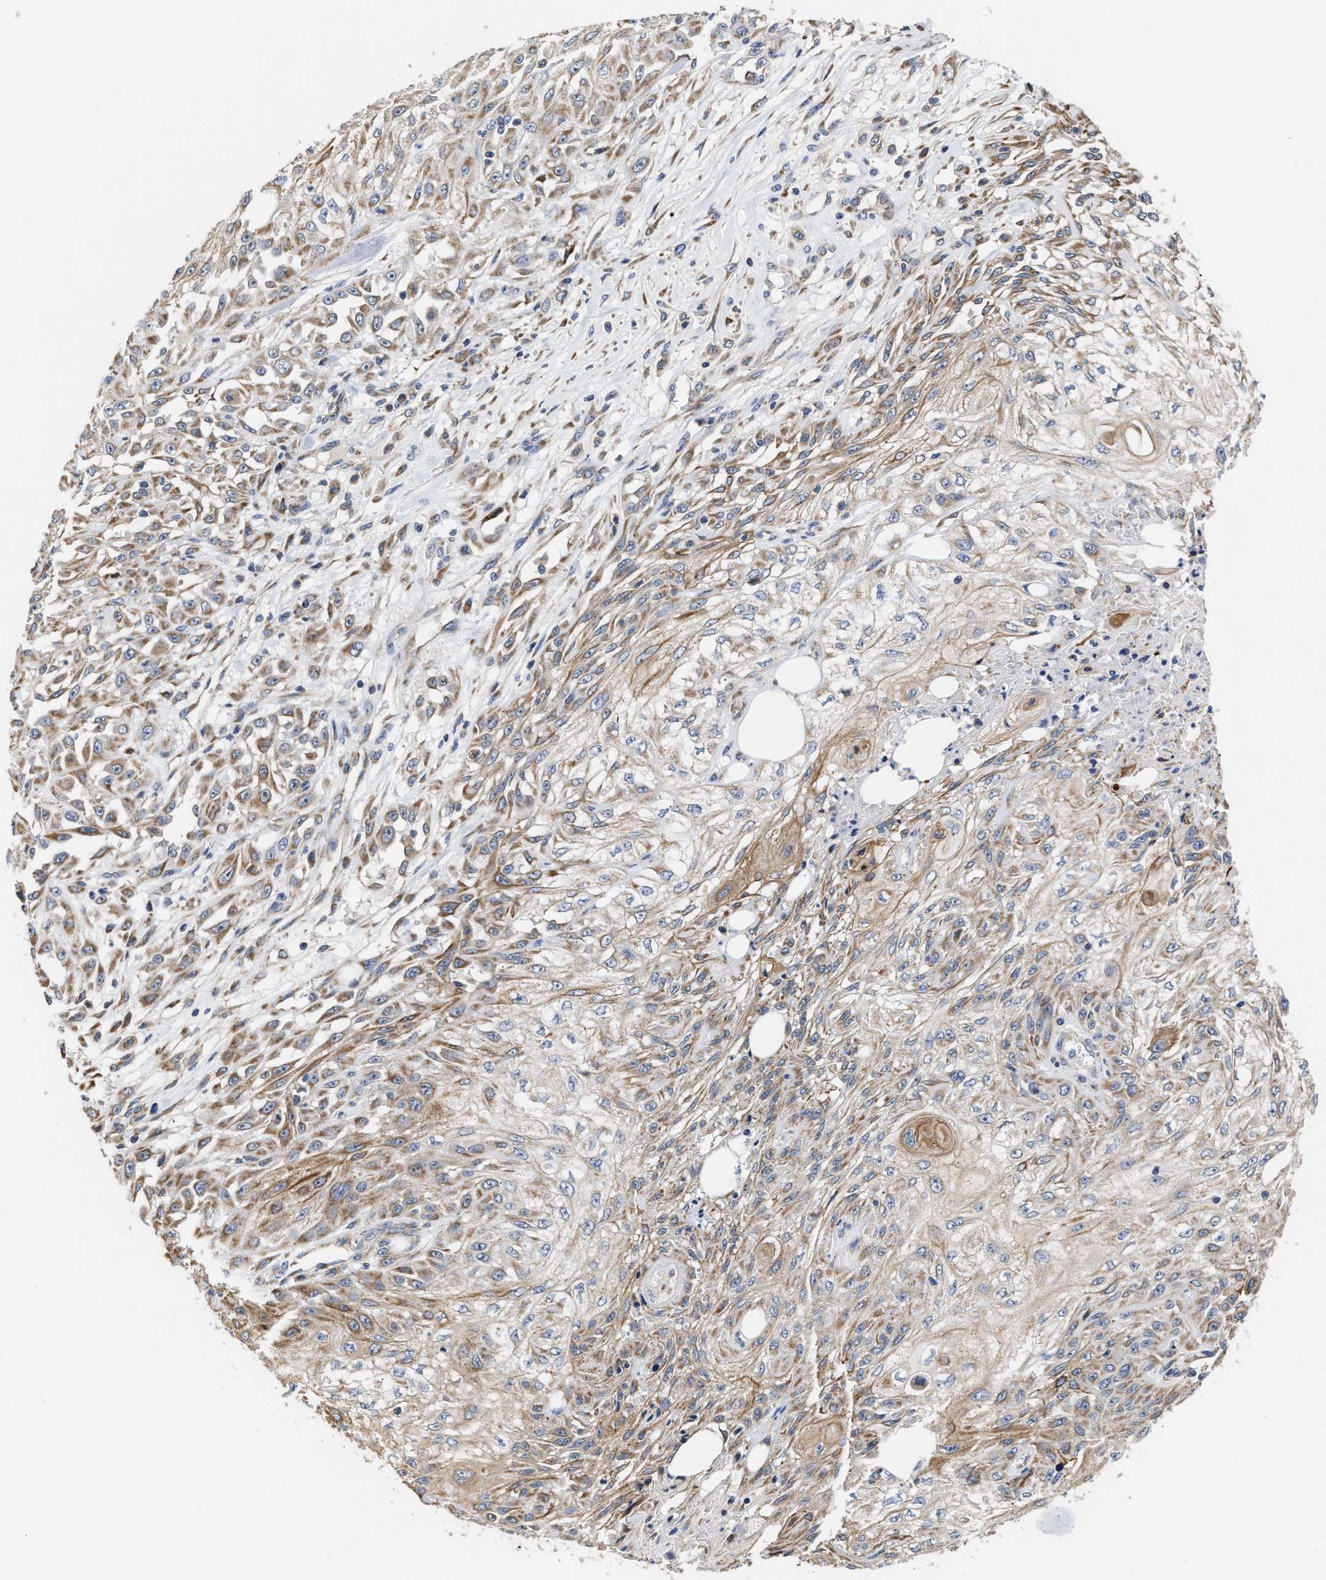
{"staining": {"intensity": "moderate", "quantity": ">75%", "location": "cytoplasmic/membranous"}, "tissue": "skin cancer", "cell_type": "Tumor cells", "image_type": "cancer", "snomed": [{"axis": "morphology", "description": "Squamous cell carcinoma, NOS"}, {"axis": "morphology", "description": "Squamous cell carcinoma, metastatic, NOS"}, {"axis": "topography", "description": "Skin"}, {"axis": "topography", "description": "Lymph node"}], "caption": "The immunohistochemical stain shows moderate cytoplasmic/membranous expression in tumor cells of skin metastatic squamous cell carcinoma tissue.", "gene": "MALSU1", "patient": {"sex": "male", "age": 75}}